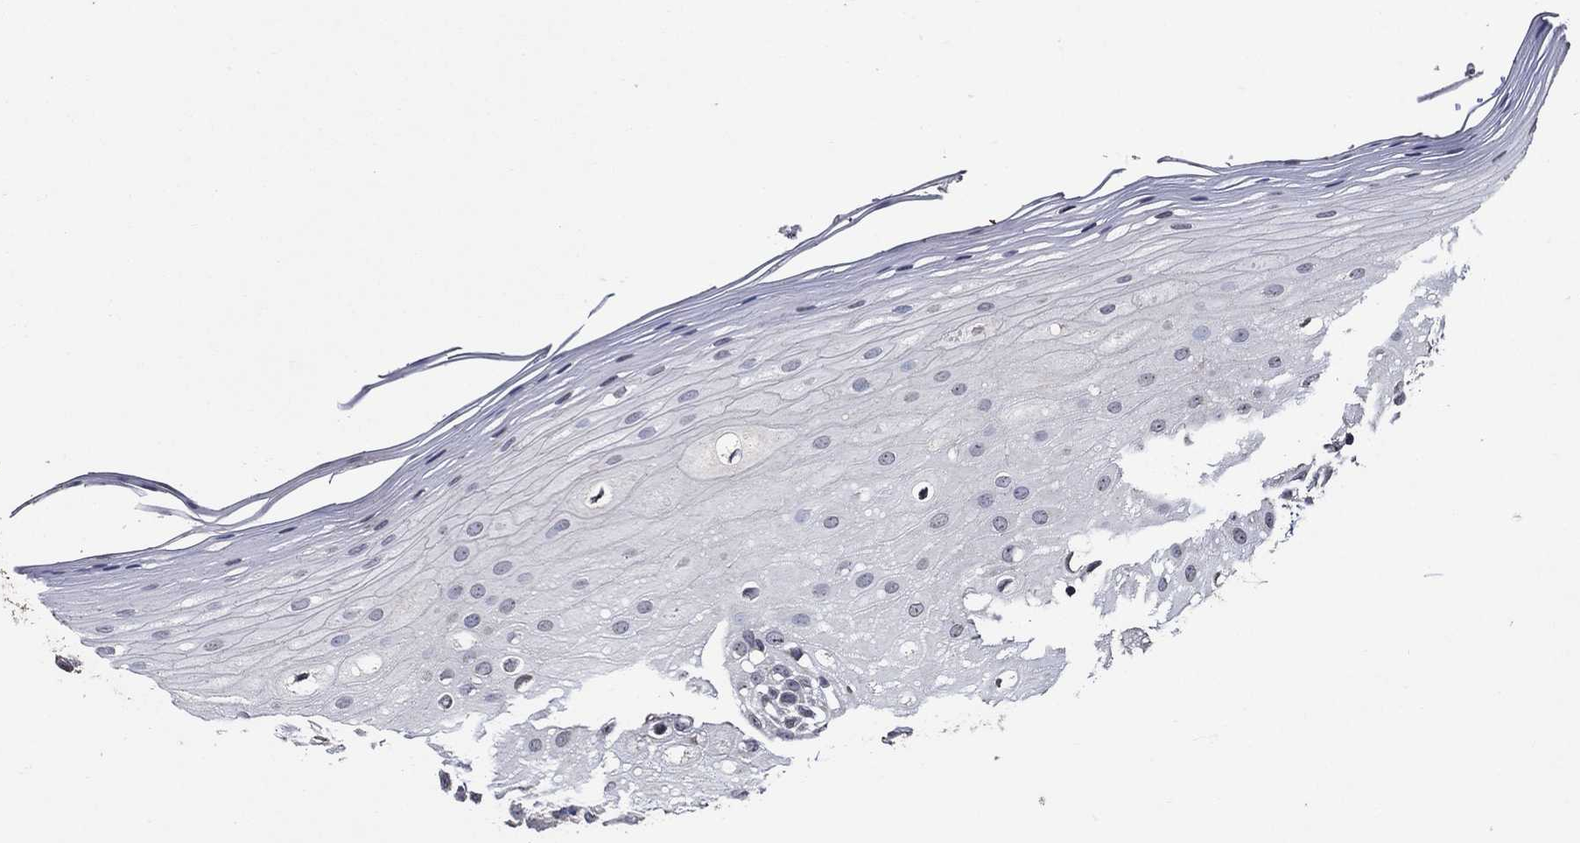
{"staining": {"intensity": "weak", "quantity": "<25%", "location": "cytoplasmic/membranous"}, "tissue": "oral mucosa", "cell_type": "Squamous epithelial cells", "image_type": "normal", "snomed": [{"axis": "morphology", "description": "Normal tissue, NOS"}, {"axis": "morphology", "description": "Squamous cell carcinoma, NOS"}, {"axis": "topography", "description": "Oral tissue"}, {"axis": "topography", "description": "Head-Neck"}], "caption": "This is a image of immunohistochemistry (IHC) staining of normal oral mucosa, which shows no staining in squamous epithelial cells. (DAB IHC, high magnification).", "gene": "HAP1", "patient": {"sex": "female", "age": 75}}